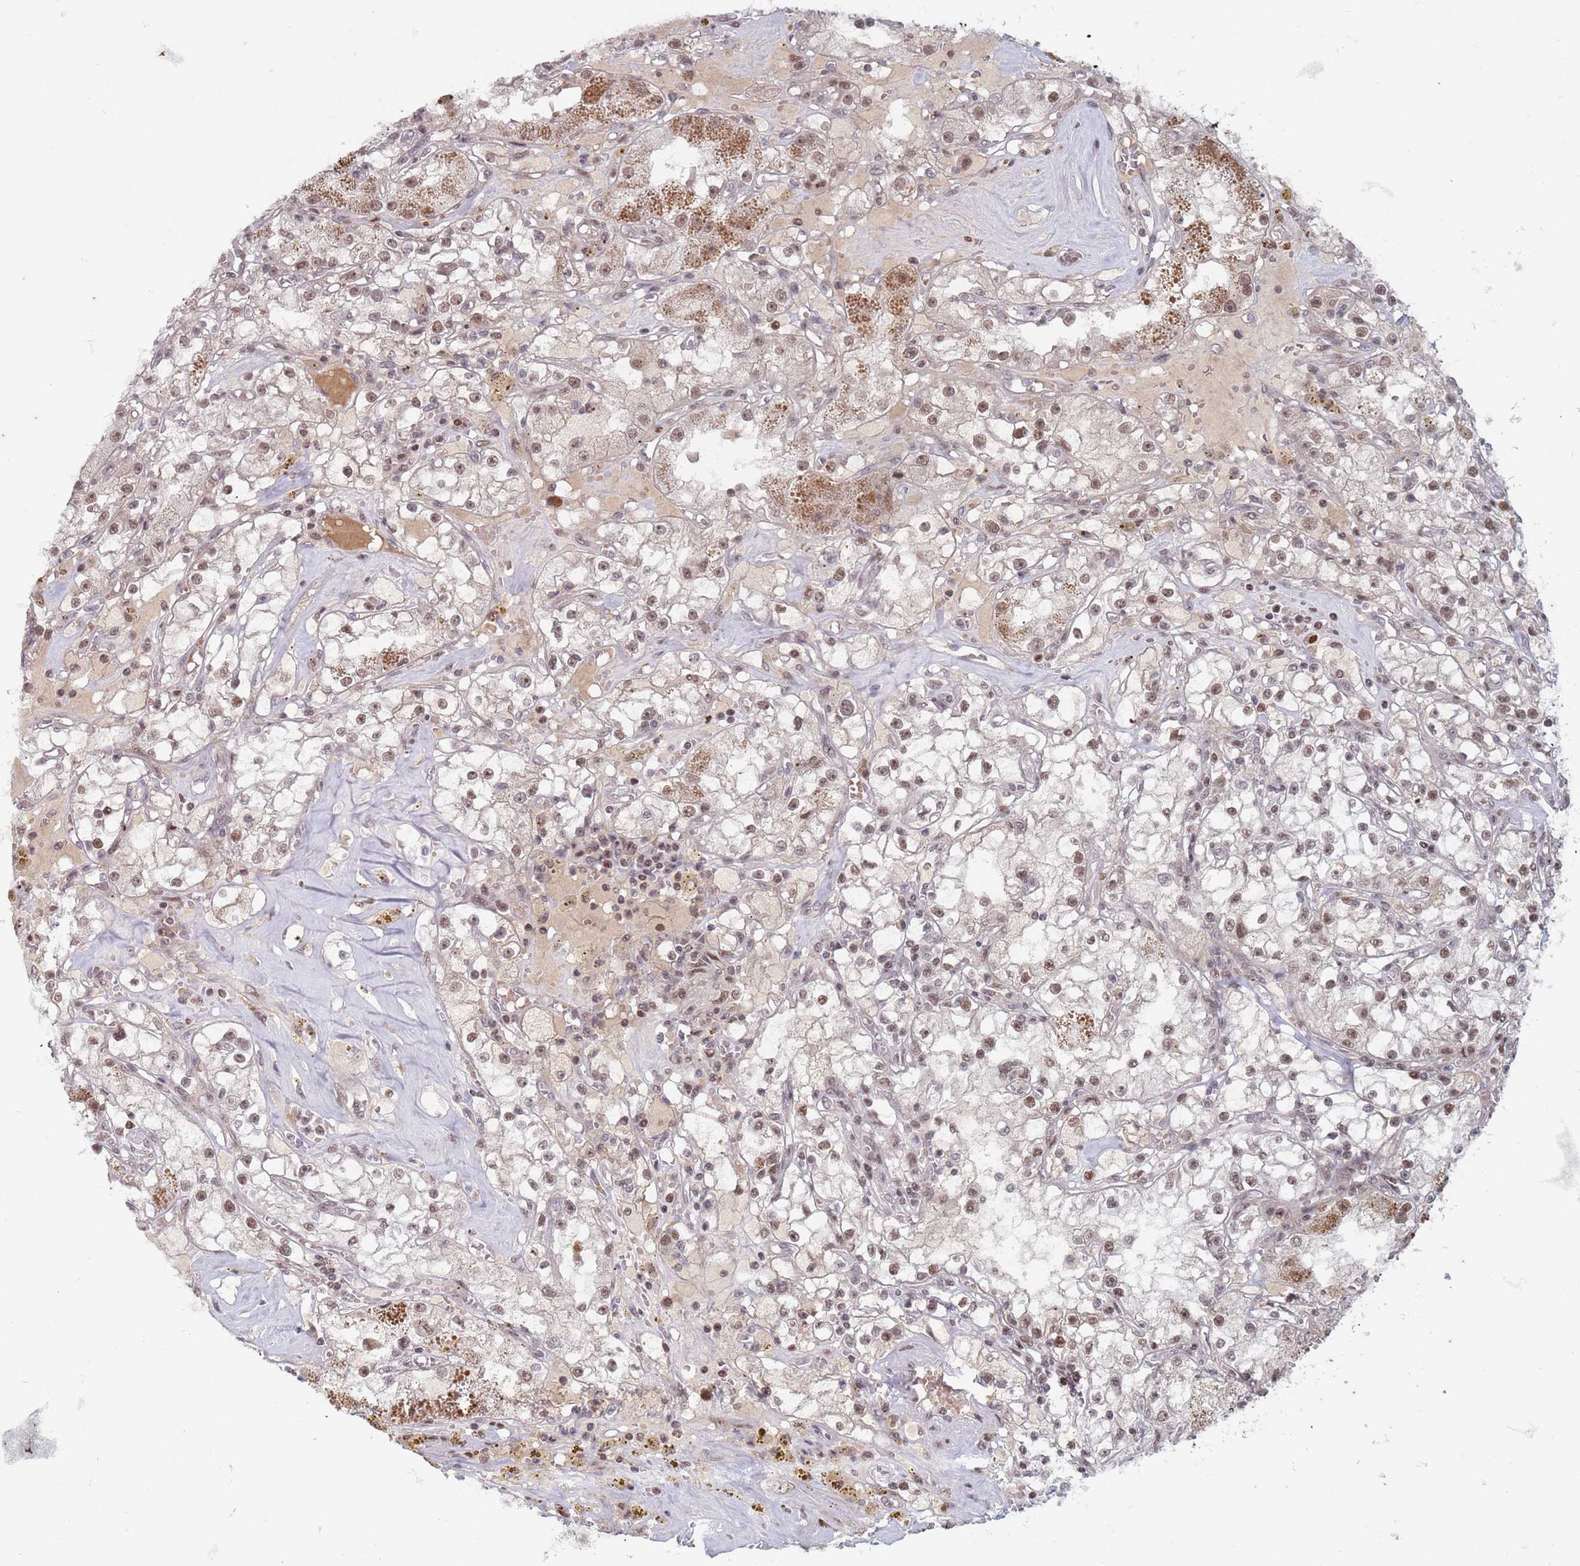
{"staining": {"intensity": "moderate", "quantity": ">75%", "location": "nuclear"}, "tissue": "renal cancer", "cell_type": "Tumor cells", "image_type": "cancer", "snomed": [{"axis": "morphology", "description": "Adenocarcinoma, NOS"}, {"axis": "topography", "description": "Kidney"}], "caption": "Immunohistochemical staining of renal adenocarcinoma displays medium levels of moderate nuclear protein staining in about >75% of tumor cells.", "gene": "TRMT6", "patient": {"sex": "male", "age": 56}}